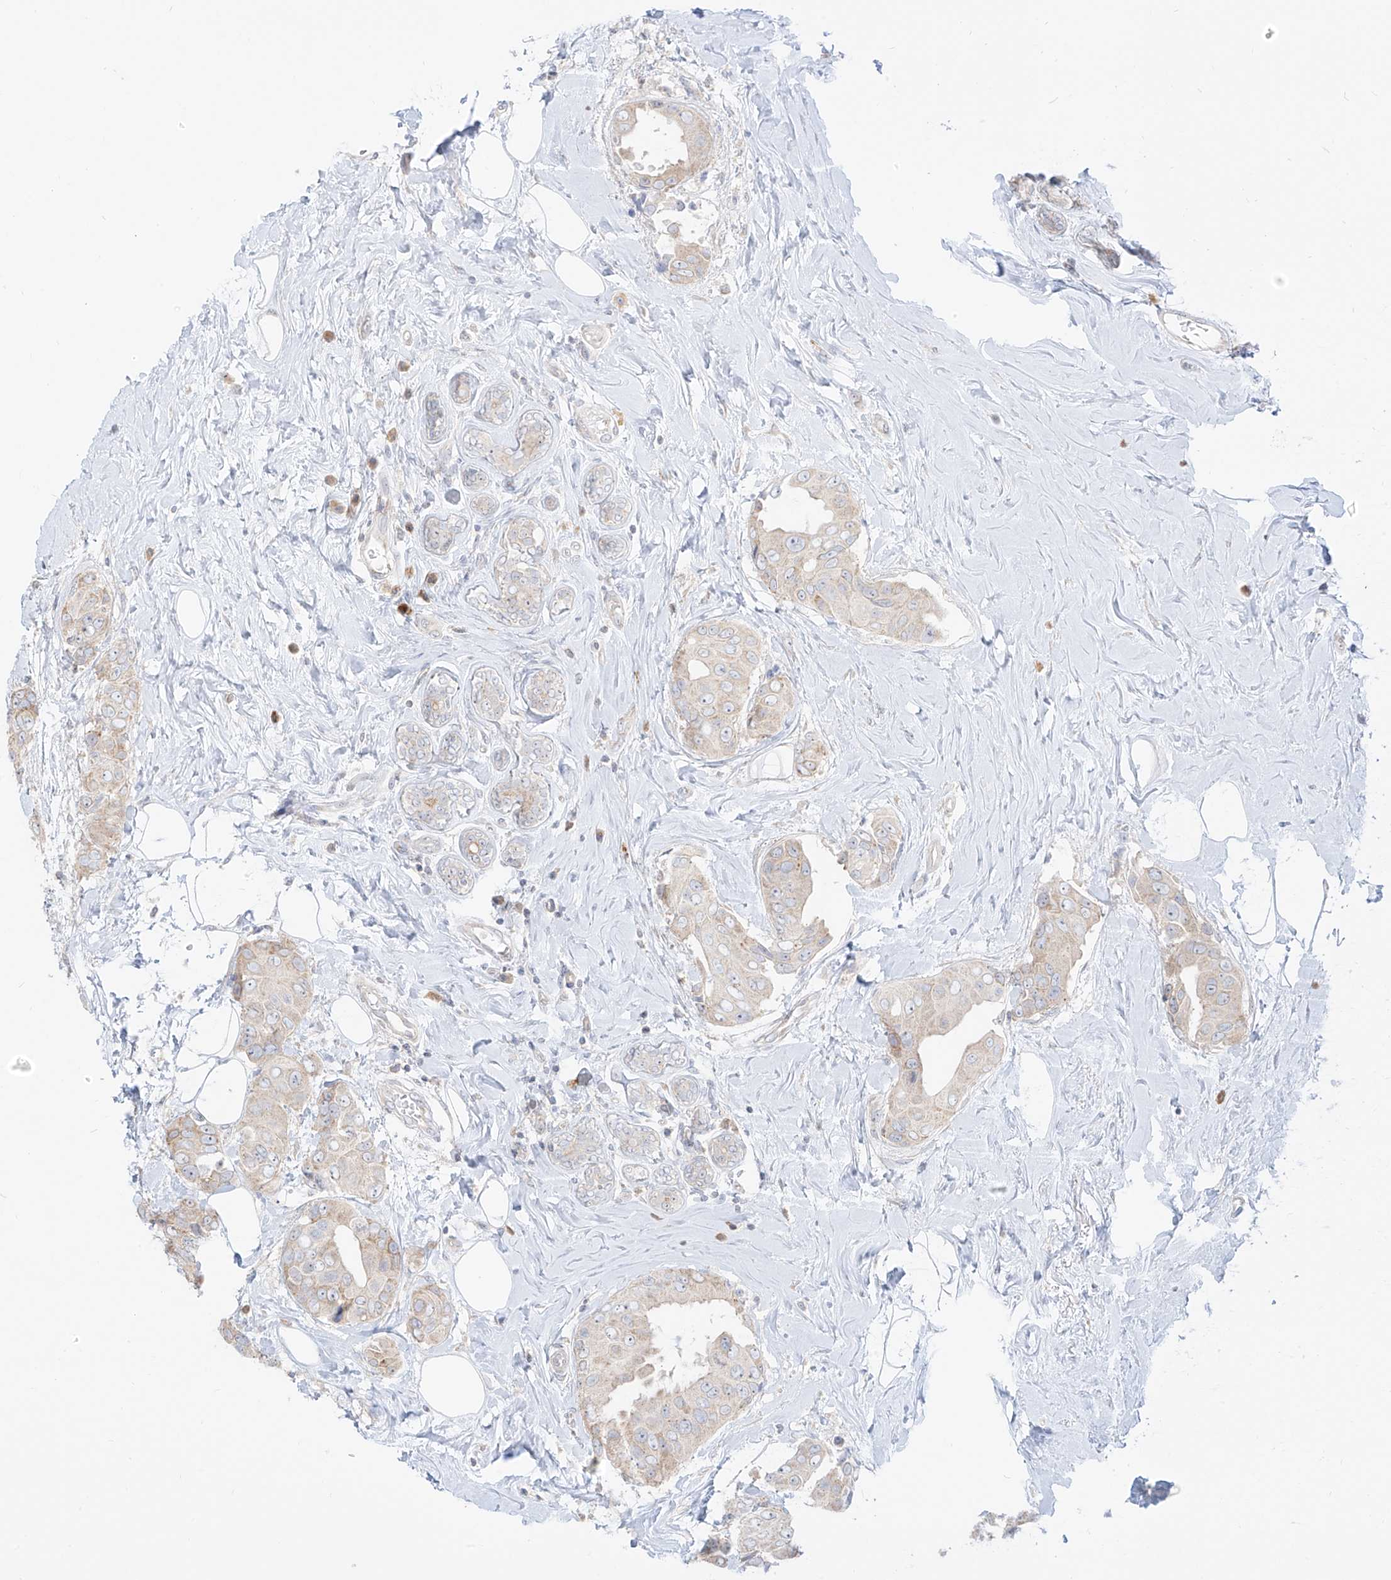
{"staining": {"intensity": "weak", "quantity": "<25%", "location": "cytoplasmic/membranous"}, "tissue": "breast cancer", "cell_type": "Tumor cells", "image_type": "cancer", "snomed": [{"axis": "morphology", "description": "Normal tissue, NOS"}, {"axis": "morphology", "description": "Duct carcinoma"}, {"axis": "topography", "description": "Breast"}], "caption": "Immunohistochemical staining of breast infiltrating ductal carcinoma shows no significant expression in tumor cells. Nuclei are stained in blue.", "gene": "SYTL3", "patient": {"sex": "female", "age": 39}}